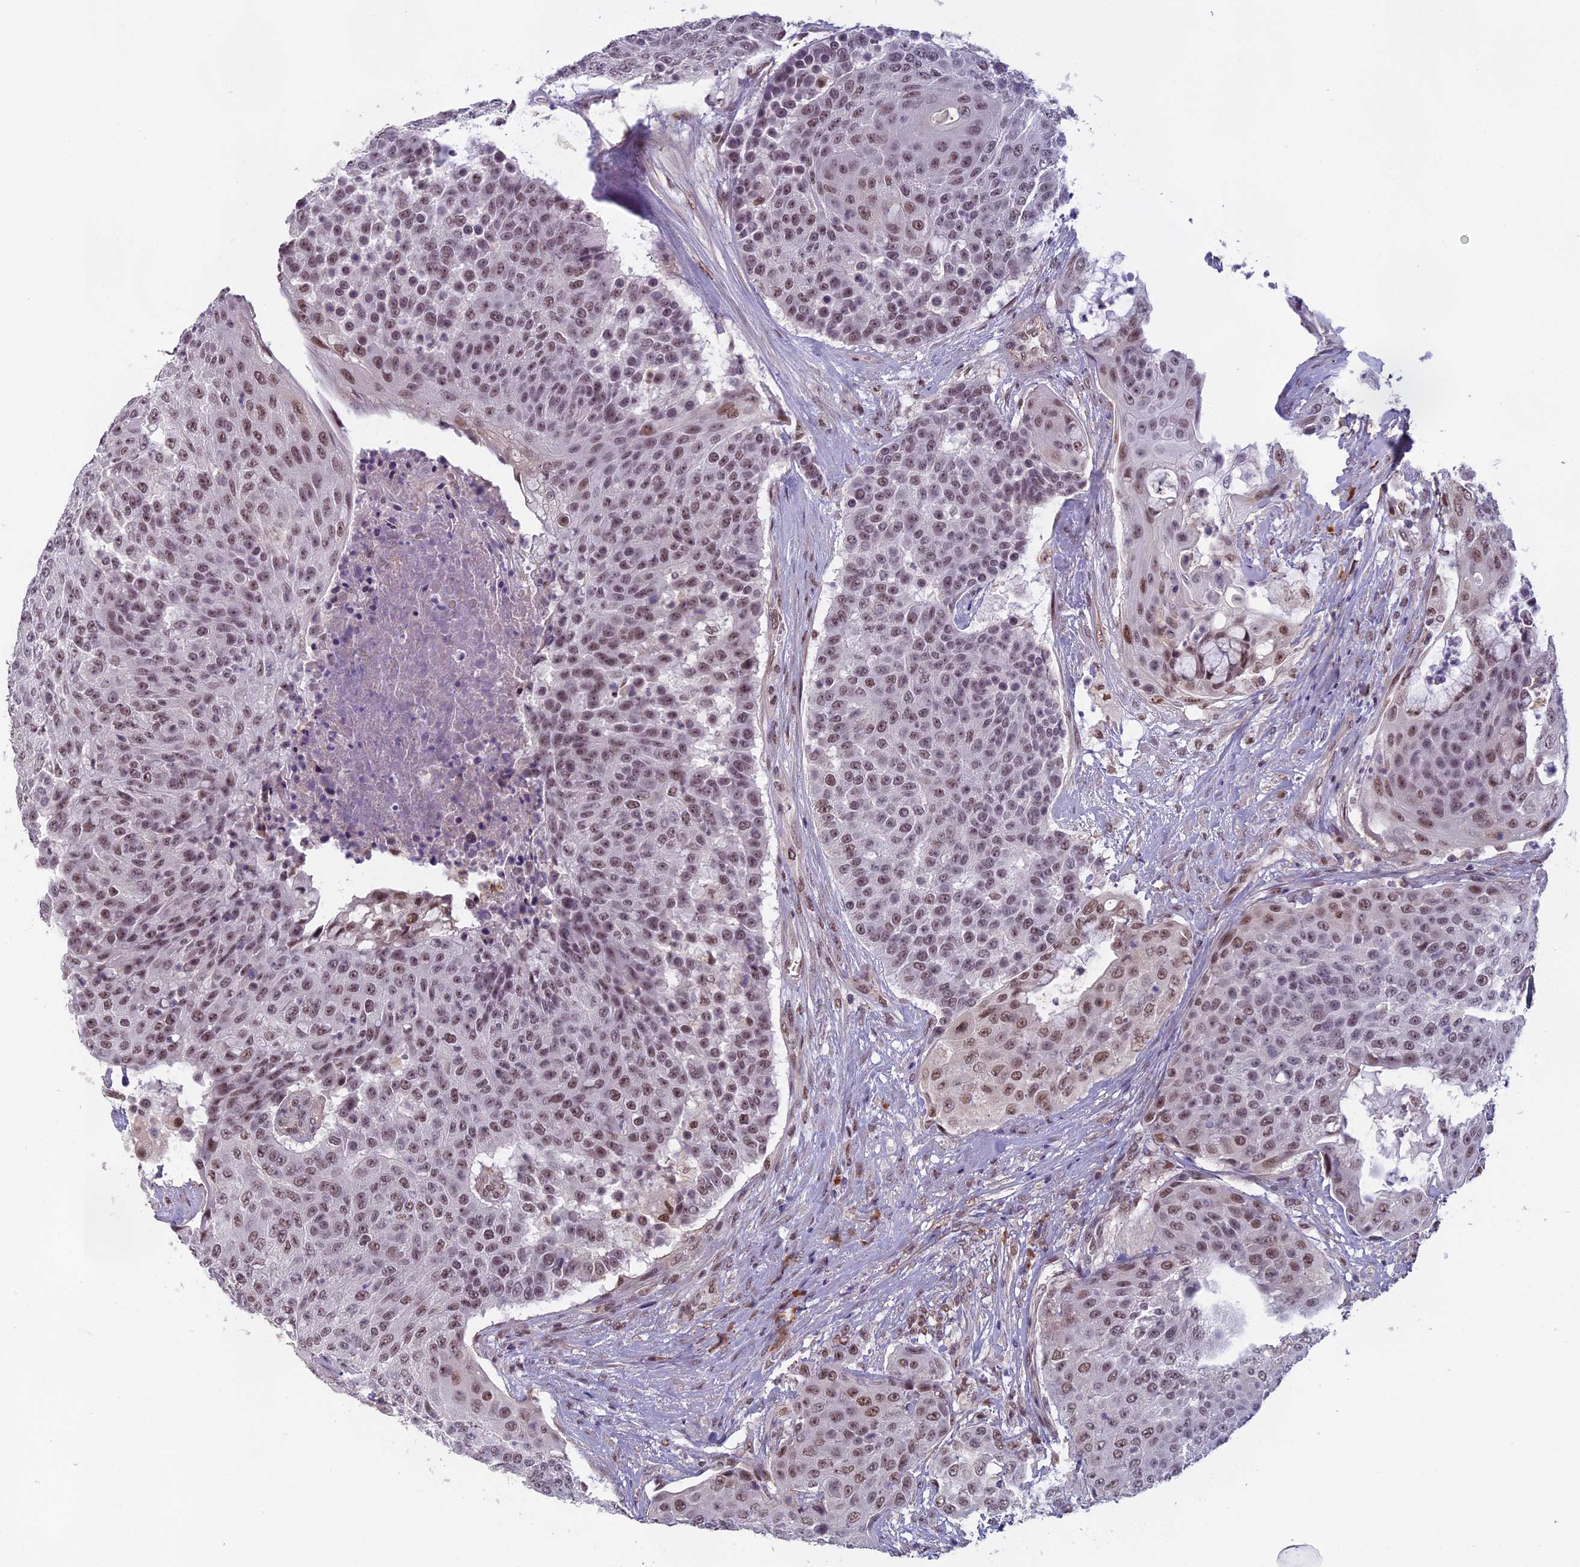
{"staining": {"intensity": "moderate", "quantity": "25%-75%", "location": "nuclear"}, "tissue": "urothelial cancer", "cell_type": "Tumor cells", "image_type": "cancer", "snomed": [{"axis": "morphology", "description": "Urothelial carcinoma, High grade"}, {"axis": "topography", "description": "Urinary bladder"}], "caption": "Tumor cells demonstrate medium levels of moderate nuclear expression in about 25%-75% of cells in human urothelial cancer.", "gene": "MORF4L1", "patient": {"sex": "female", "age": 63}}